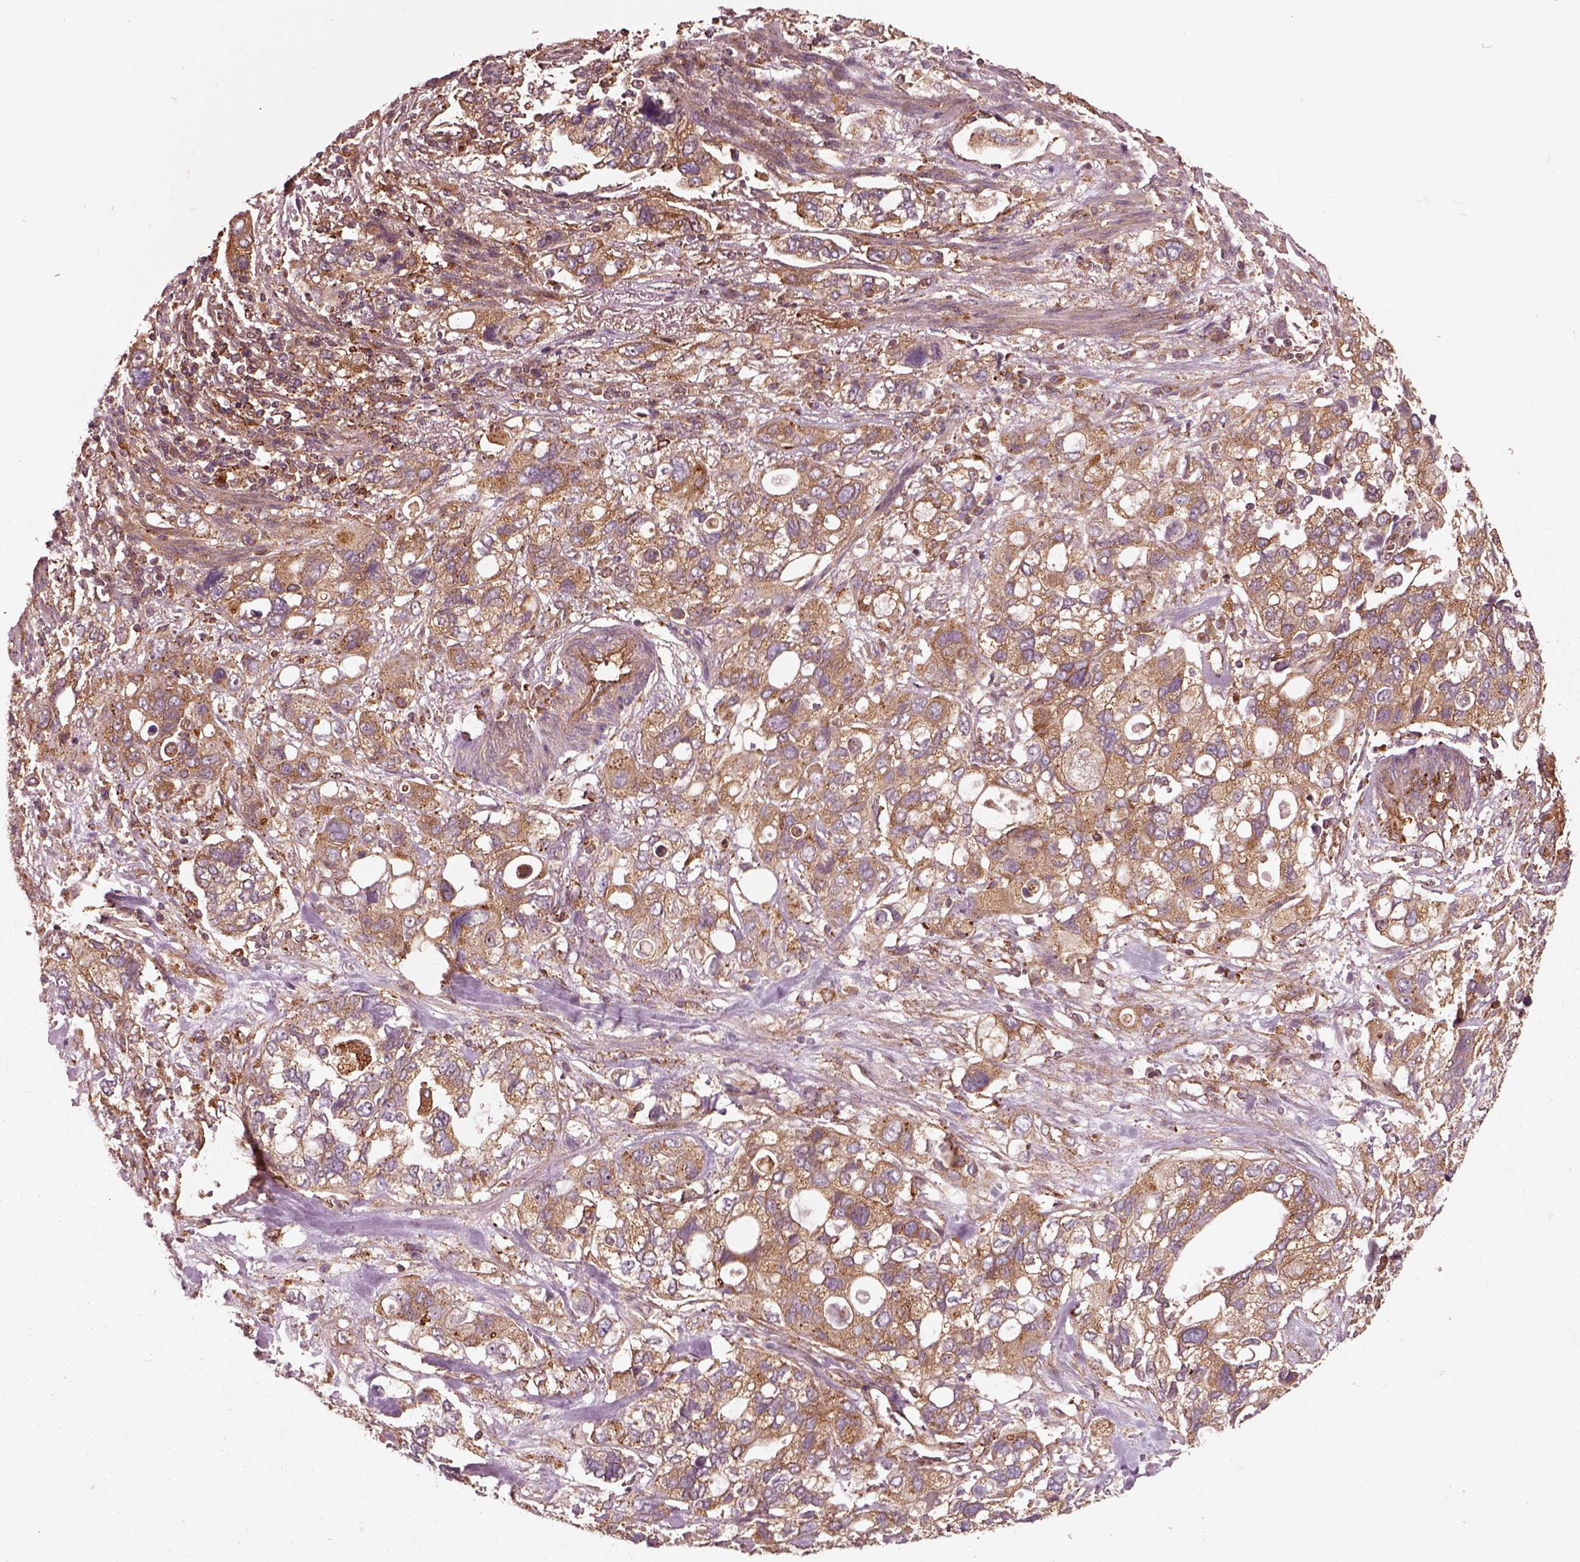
{"staining": {"intensity": "strong", "quantity": "25%-75%", "location": "cytoplasmic/membranous"}, "tissue": "stomach cancer", "cell_type": "Tumor cells", "image_type": "cancer", "snomed": [{"axis": "morphology", "description": "Adenocarcinoma, NOS"}, {"axis": "topography", "description": "Stomach, upper"}], "caption": "Strong cytoplasmic/membranous staining for a protein is identified in approximately 25%-75% of tumor cells of stomach cancer using immunohistochemistry.", "gene": "WASHC2A", "patient": {"sex": "female", "age": 81}}